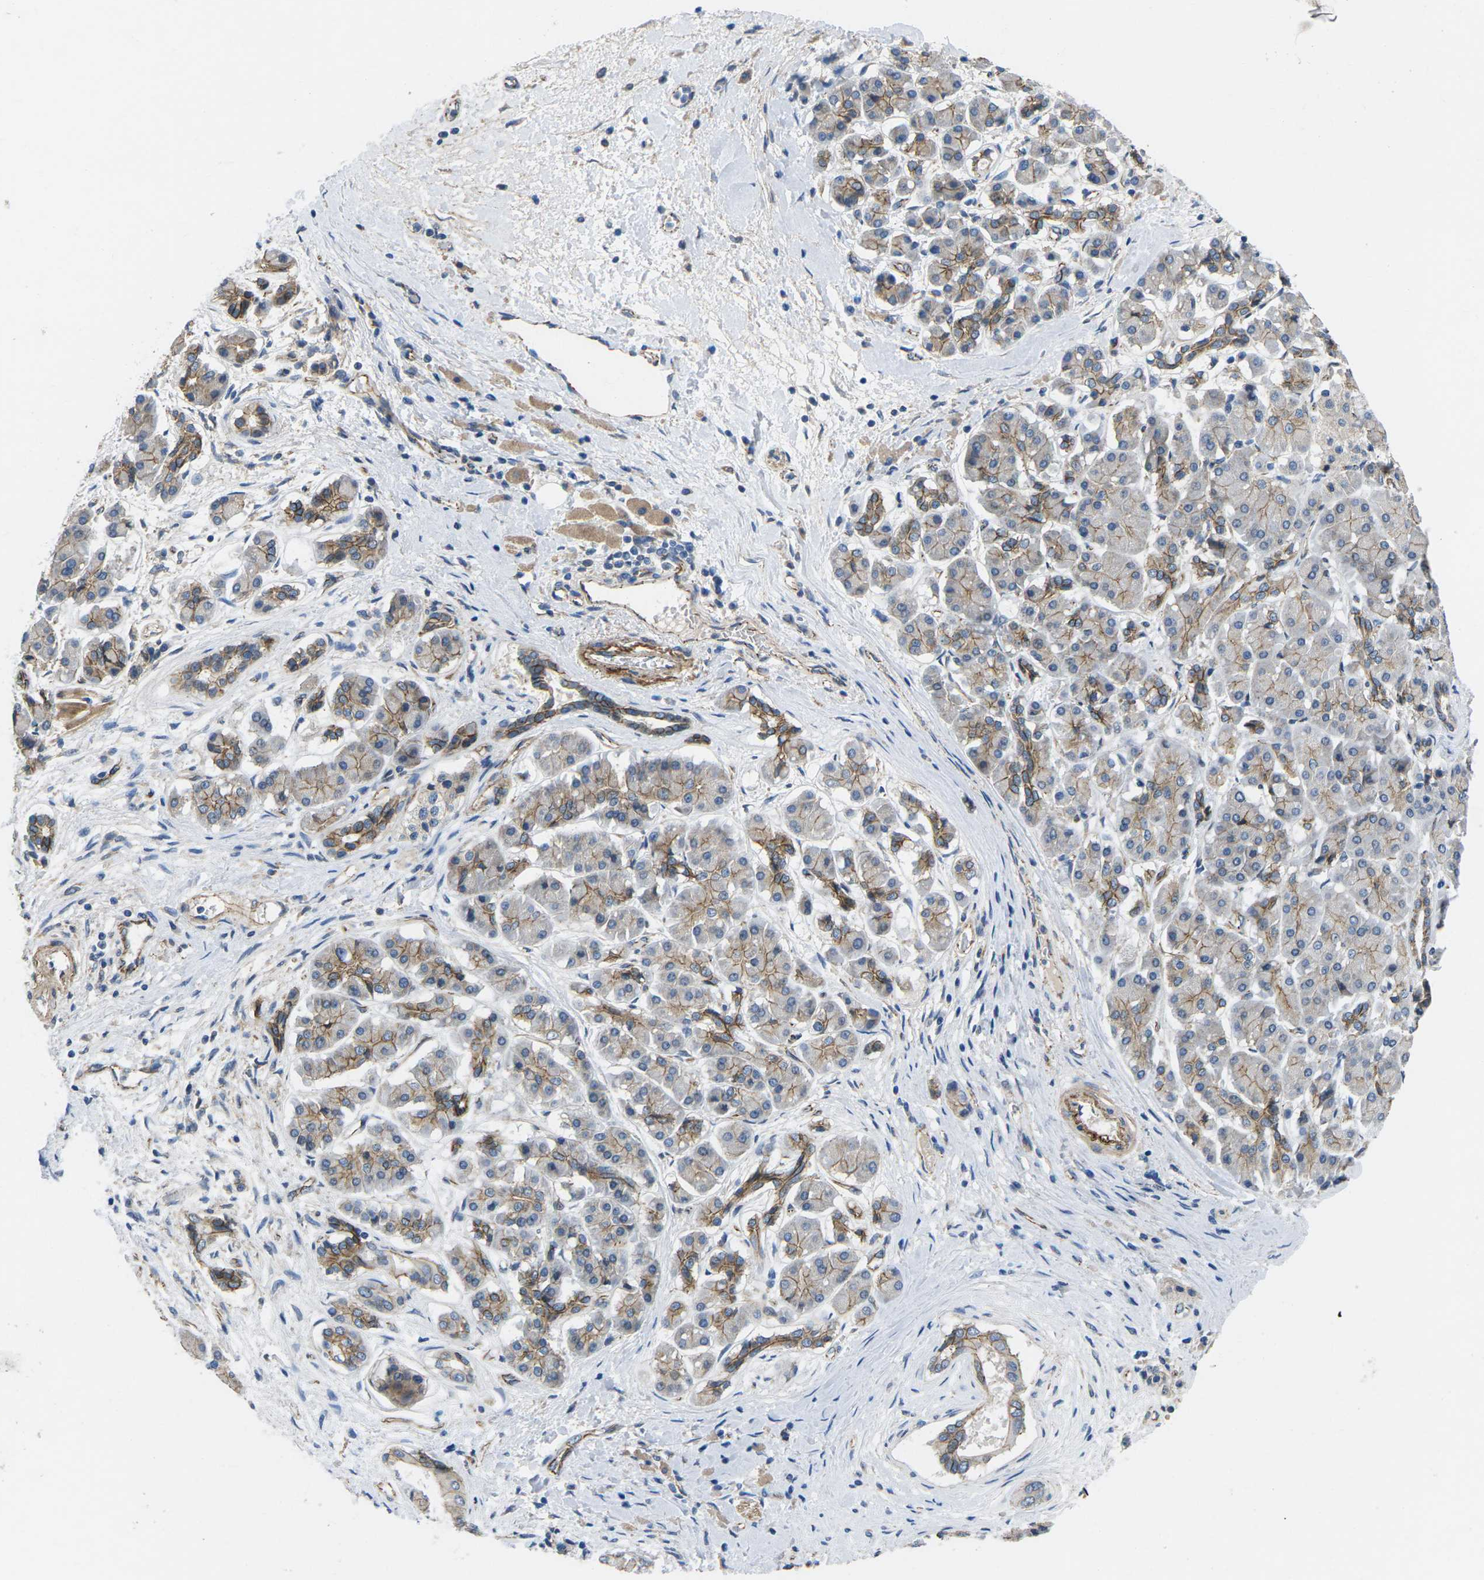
{"staining": {"intensity": "moderate", "quantity": ">75%", "location": "cytoplasmic/membranous"}, "tissue": "pancreatic cancer", "cell_type": "Tumor cells", "image_type": "cancer", "snomed": [{"axis": "morphology", "description": "Adenocarcinoma, NOS"}, {"axis": "topography", "description": "Pancreas"}], "caption": "Immunohistochemical staining of human pancreatic adenocarcinoma shows moderate cytoplasmic/membranous protein positivity in about >75% of tumor cells.", "gene": "CTNND1", "patient": {"sex": "male", "age": 55}}